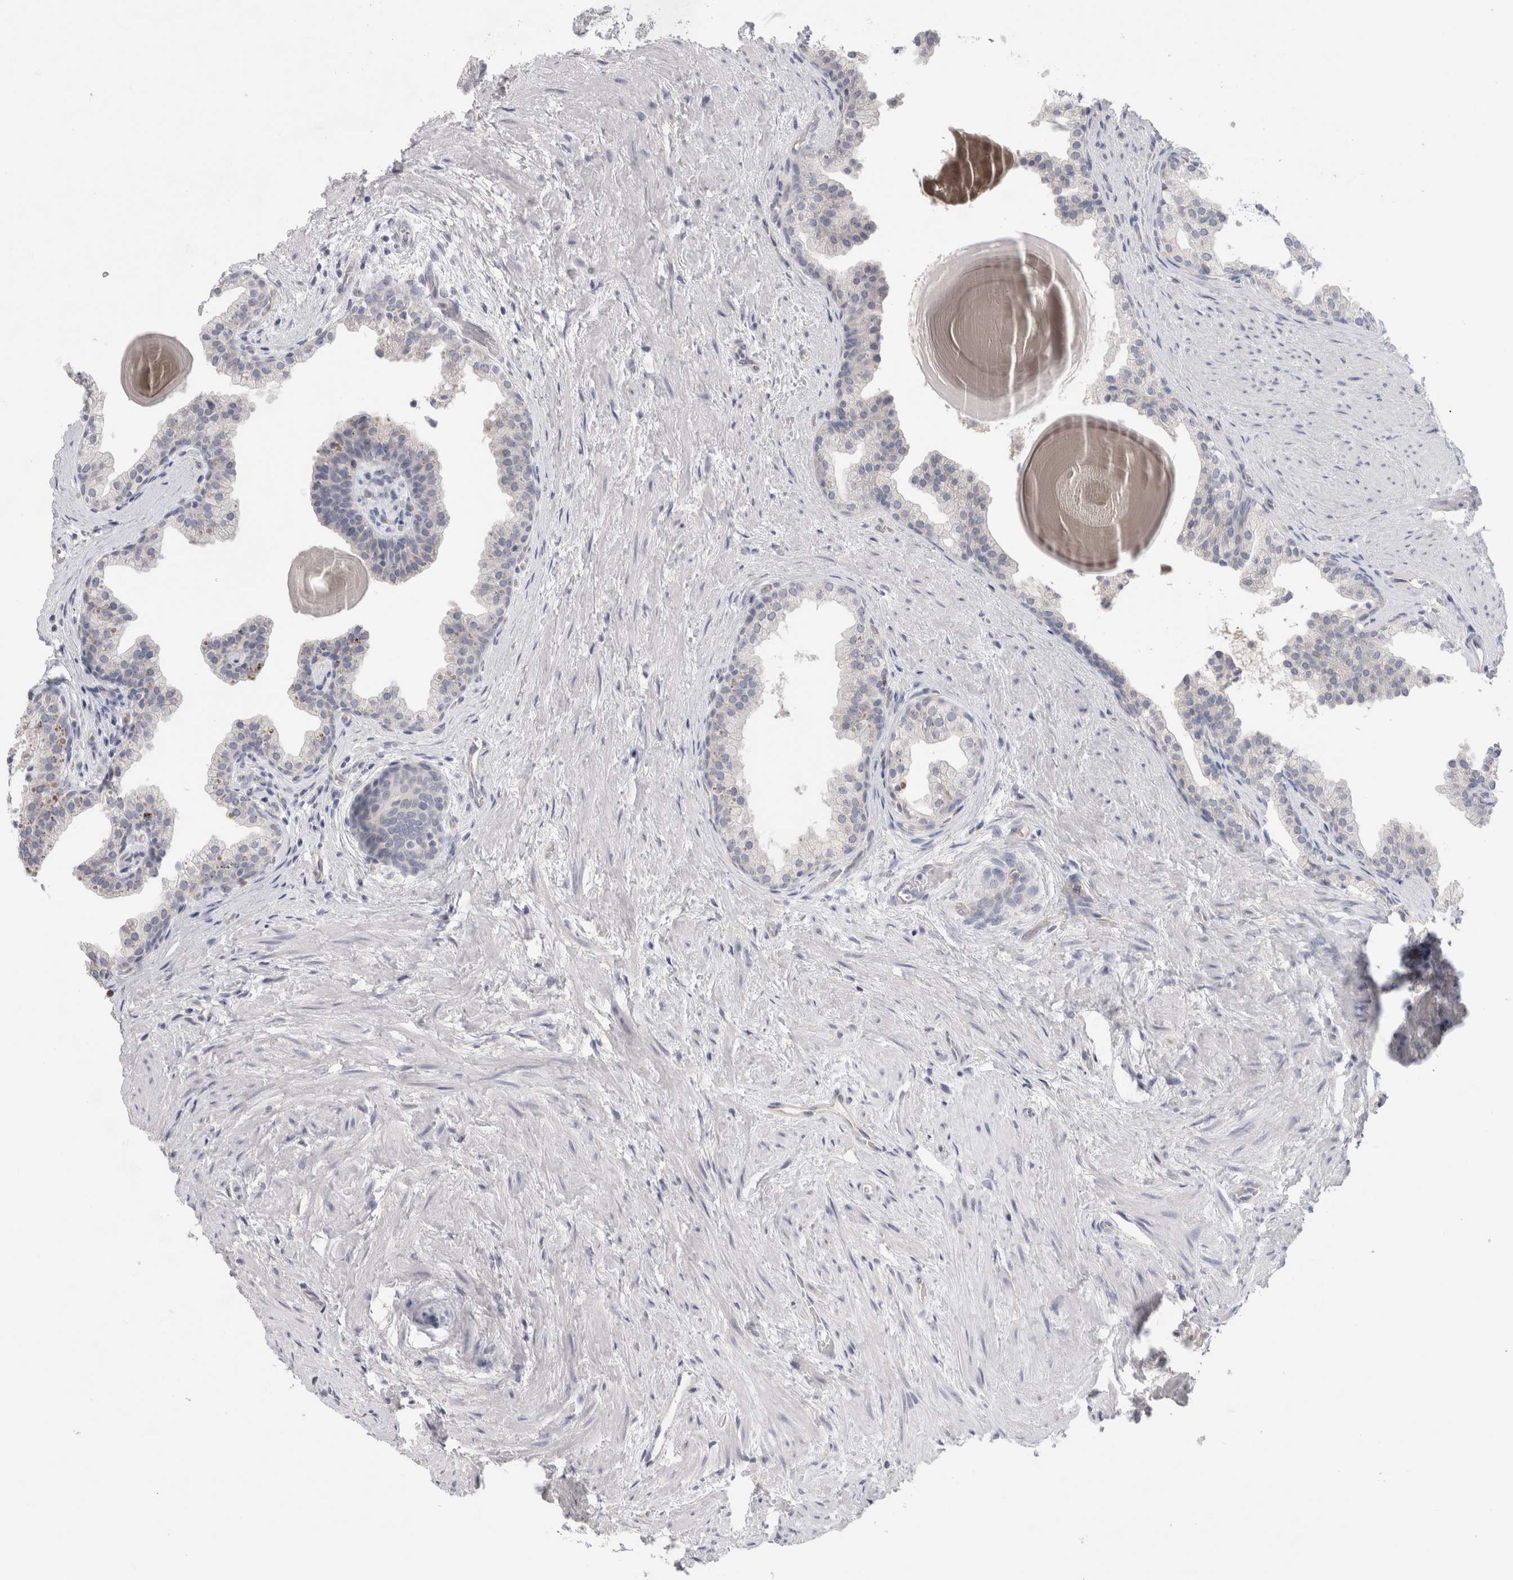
{"staining": {"intensity": "negative", "quantity": "none", "location": "none"}, "tissue": "prostate", "cell_type": "Glandular cells", "image_type": "normal", "snomed": [{"axis": "morphology", "description": "Normal tissue, NOS"}, {"axis": "topography", "description": "Prostate"}], "caption": "Immunohistochemistry (IHC) histopathology image of benign prostate: human prostate stained with DAB (3,3'-diaminobenzidine) displays no significant protein staining in glandular cells. Nuclei are stained in blue.", "gene": "TONSL", "patient": {"sex": "male", "age": 48}}